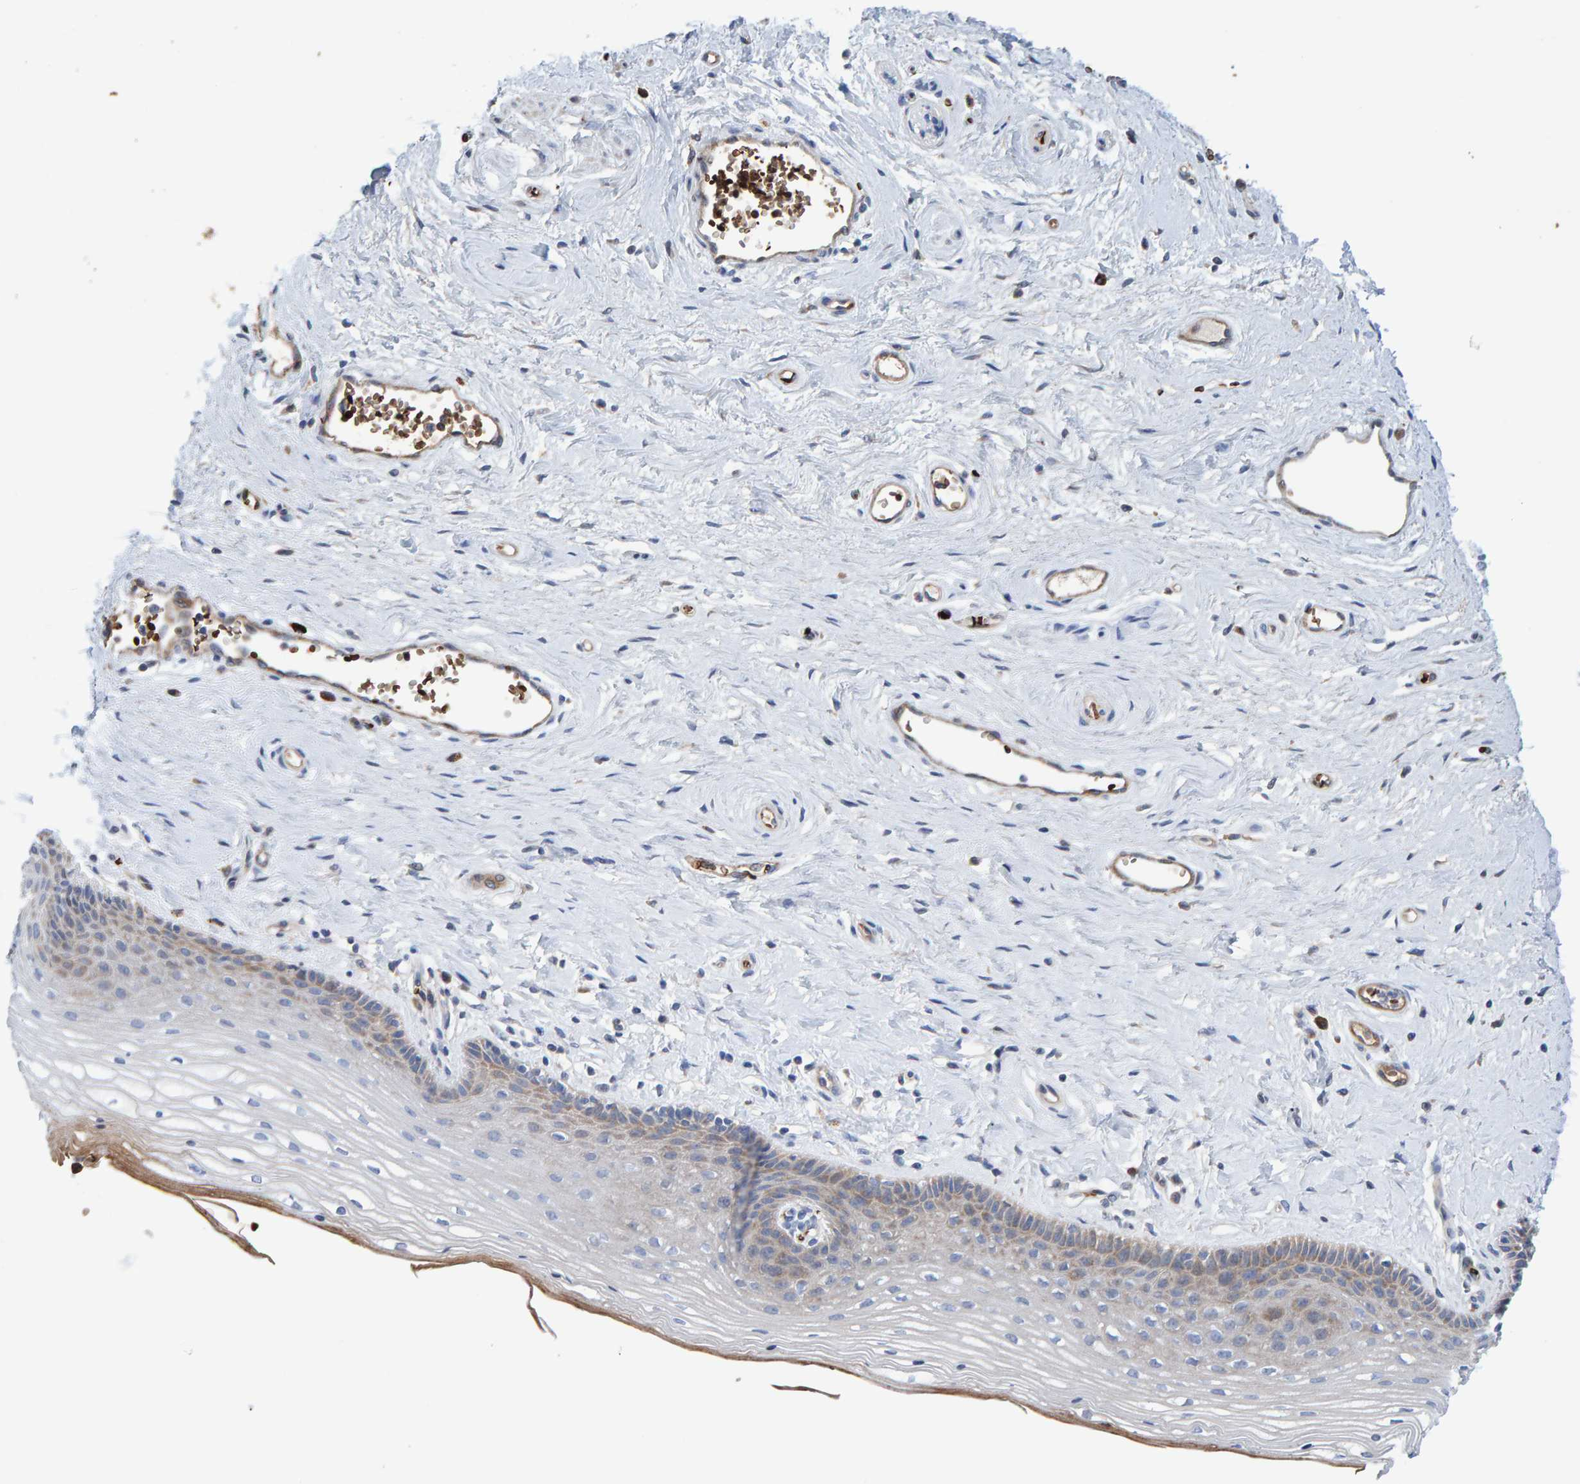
{"staining": {"intensity": "weak", "quantity": "25%-75%", "location": "cytoplasmic/membranous"}, "tissue": "vagina", "cell_type": "Squamous epithelial cells", "image_type": "normal", "snomed": [{"axis": "morphology", "description": "Normal tissue, NOS"}, {"axis": "topography", "description": "Vagina"}], "caption": "Squamous epithelial cells show low levels of weak cytoplasmic/membranous expression in approximately 25%-75% of cells in benign vagina. (Stains: DAB in brown, nuclei in blue, Microscopy: brightfield microscopy at high magnification).", "gene": "VPS9D1", "patient": {"sex": "female", "age": 46}}